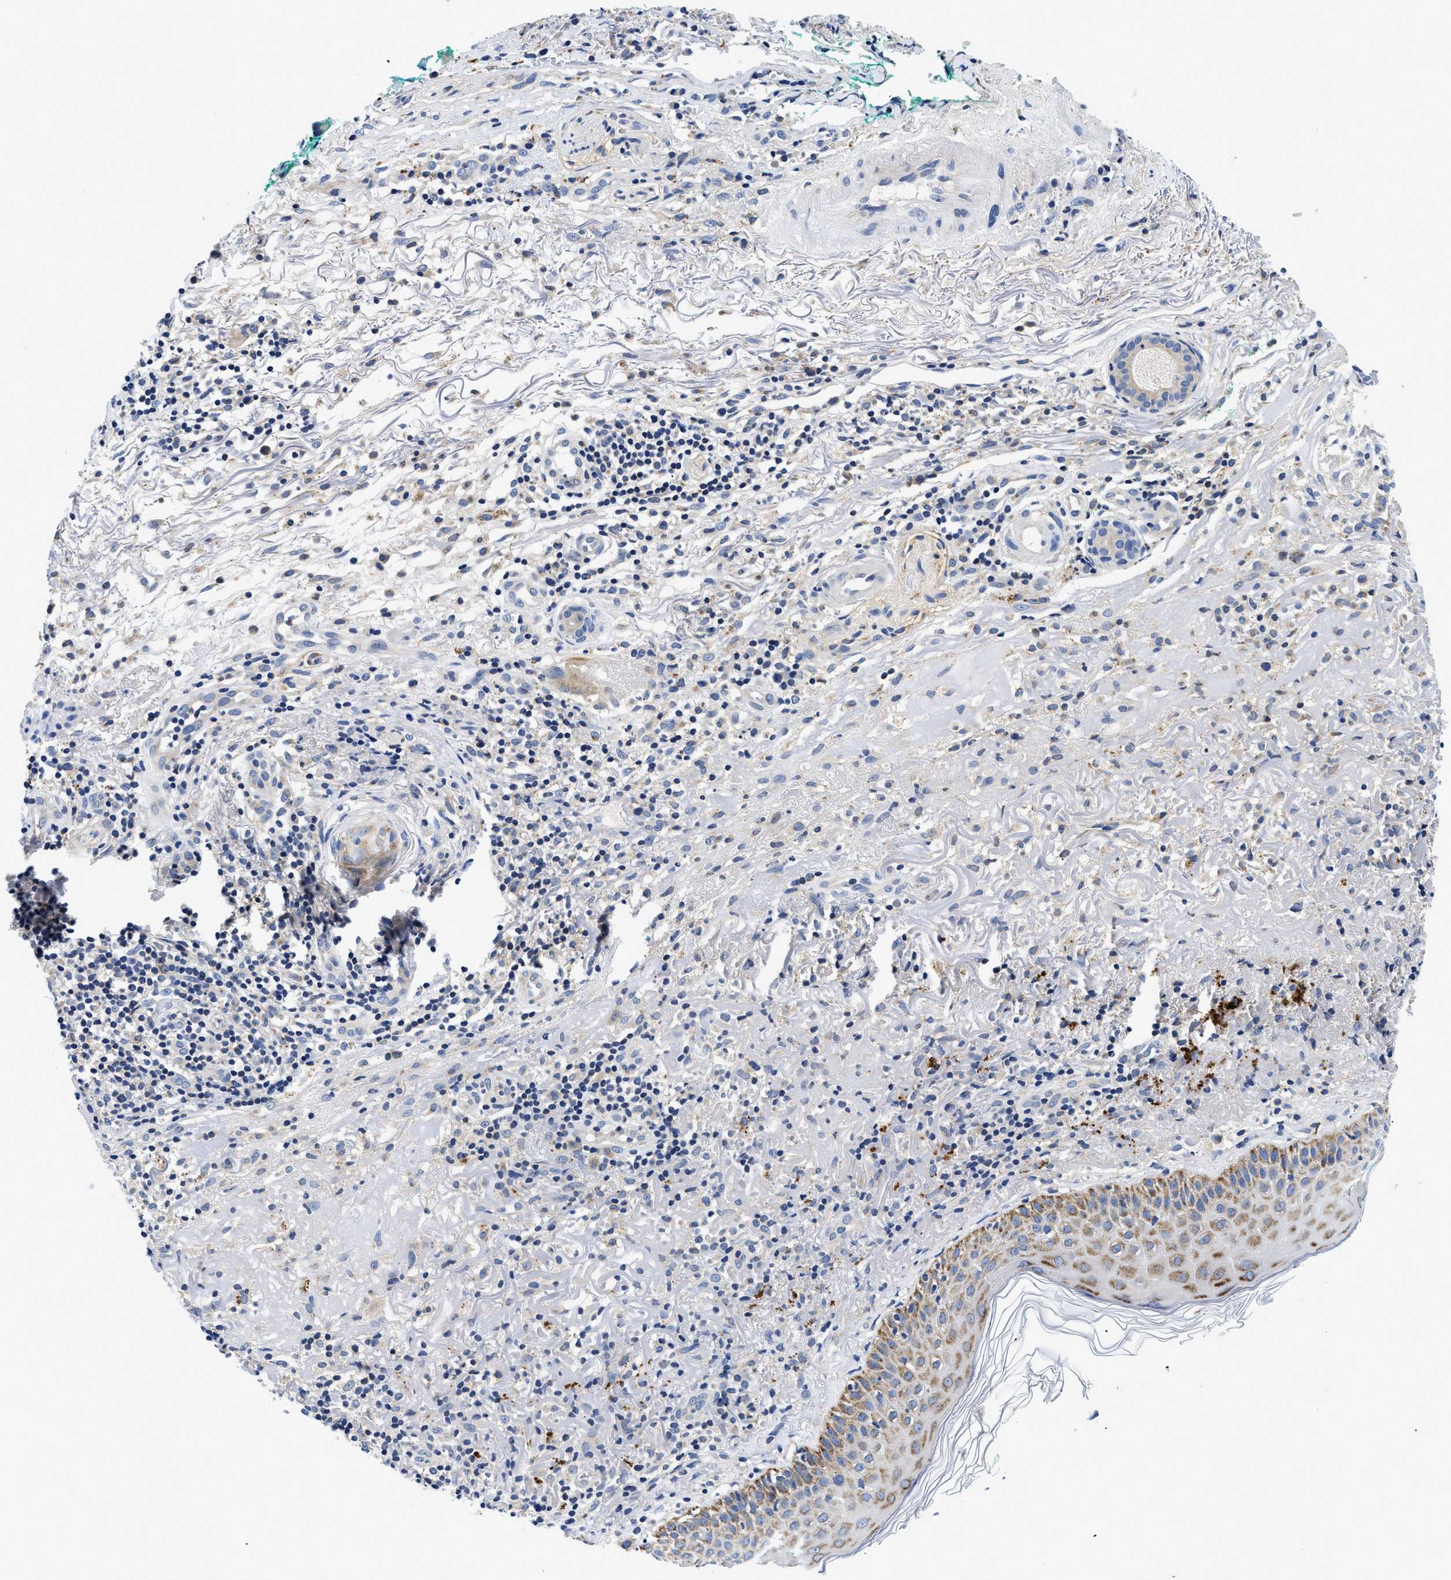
{"staining": {"intensity": "negative", "quantity": "none", "location": "none"}, "tissue": "melanoma", "cell_type": "Tumor cells", "image_type": "cancer", "snomed": [{"axis": "morphology", "description": "Necrosis, NOS"}, {"axis": "morphology", "description": "Malignant melanoma, NOS"}, {"axis": "topography", "description": "Skin"}], "caption": "Immunohistochemistry of melanoma demonstrates no staining in tumor cells. (DAB immunohistochemistry visualized using brightfield microscopy, high magnification).", "gene": "MEA1", "patient": {"sex": "female", "age": 87}}